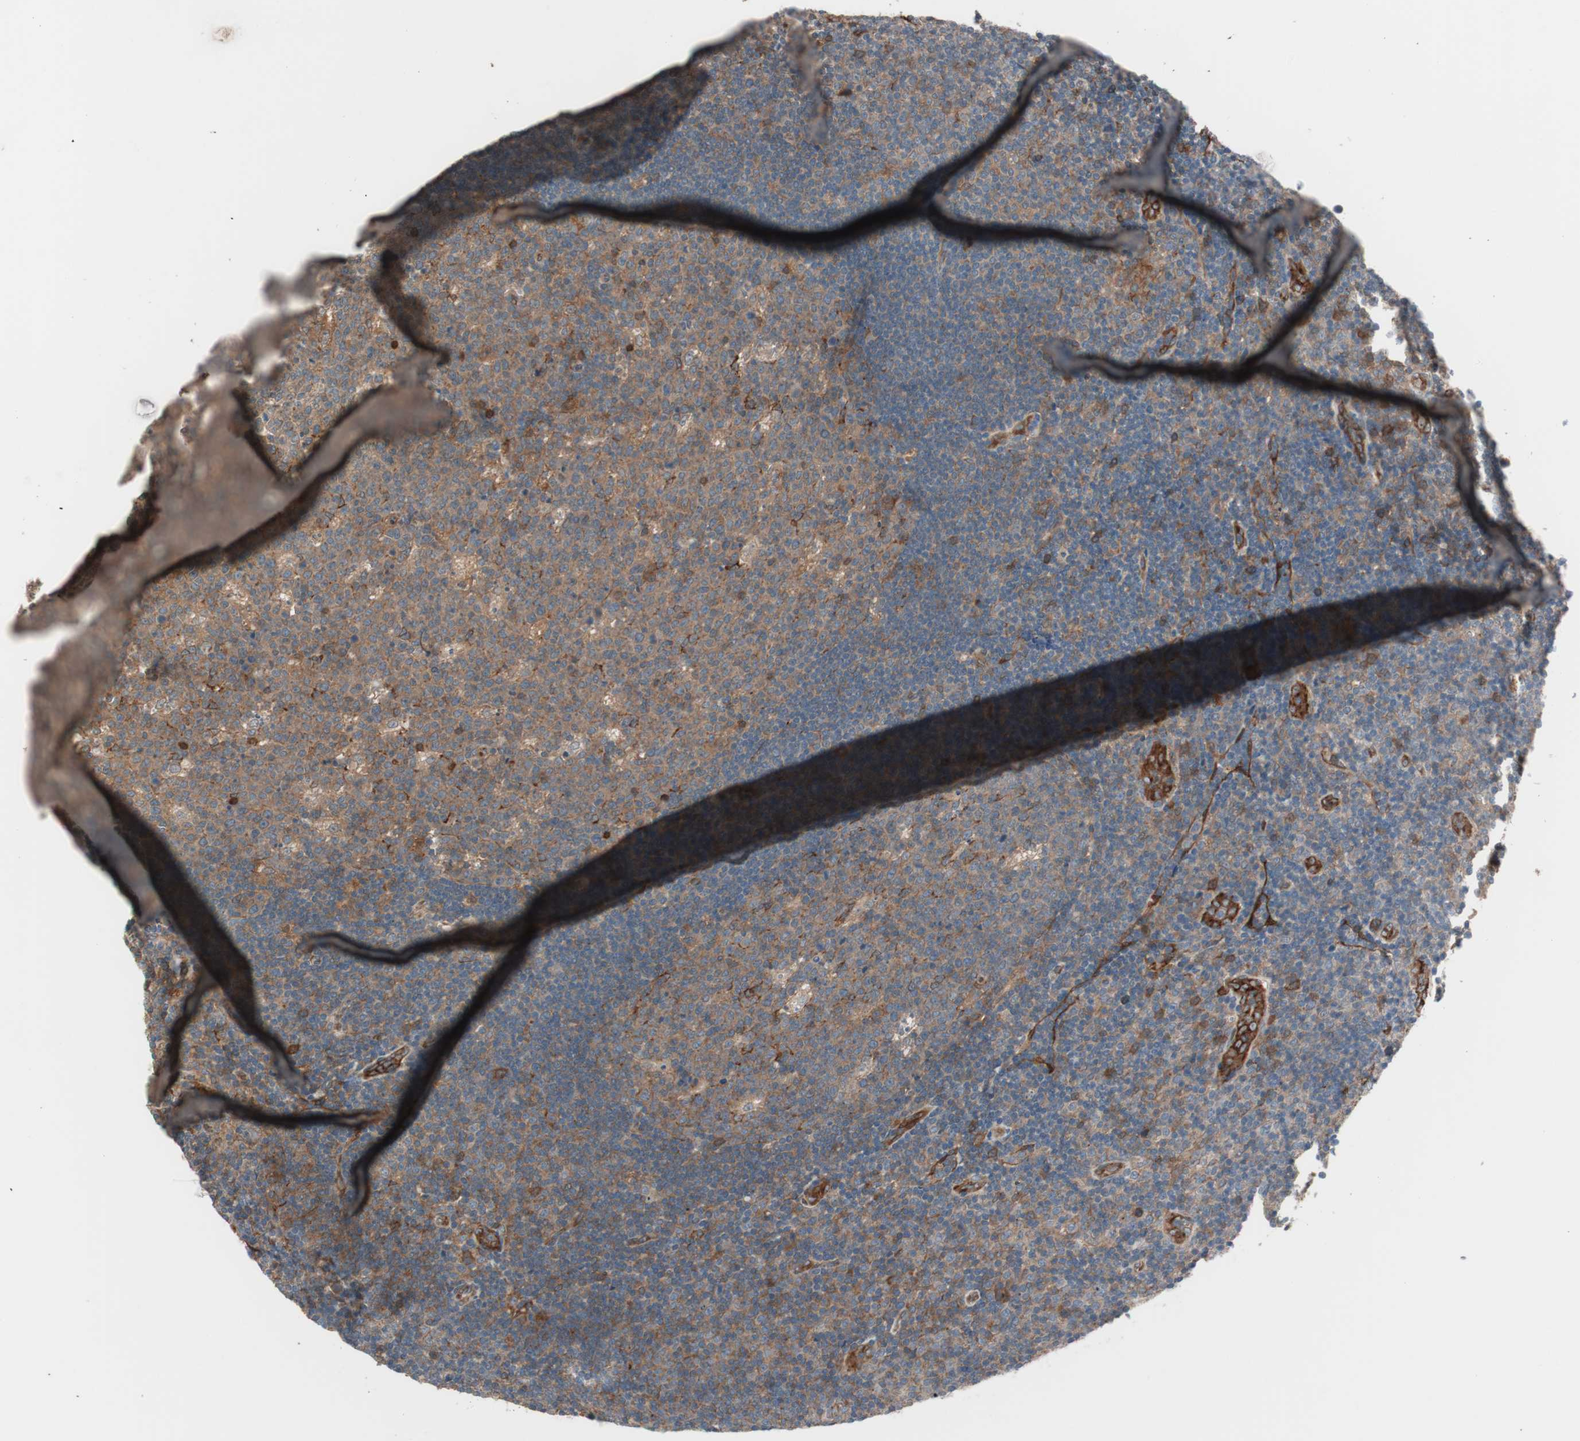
{"staining": {"intensity": "moderate", "quantity": ">75%", "location": "cytoplasmic/membranous"}, "tissue": "lymph node", "cell_type": "Germinal center cells", "image_type": "normal", "snomed": [{"axis": "morphology", "description": "Normal tissue, NOS"}, {"axis": "topography", "description": "Lymph node"}, {"axis": "topography", "description": "Salivary gland"}], "caption": "Benign lymph node was stained to show a protein in brown. There is medium levels of moderate cytoplasmic/membranous positivity in about >75% of germinal center cells. (DAB (3,3'-diaminobenzidine) IHC, brown staining for protein, blue staining for nuclei).", "gene": "STAB1", "patient": {"sex": "male", "age": 8}}